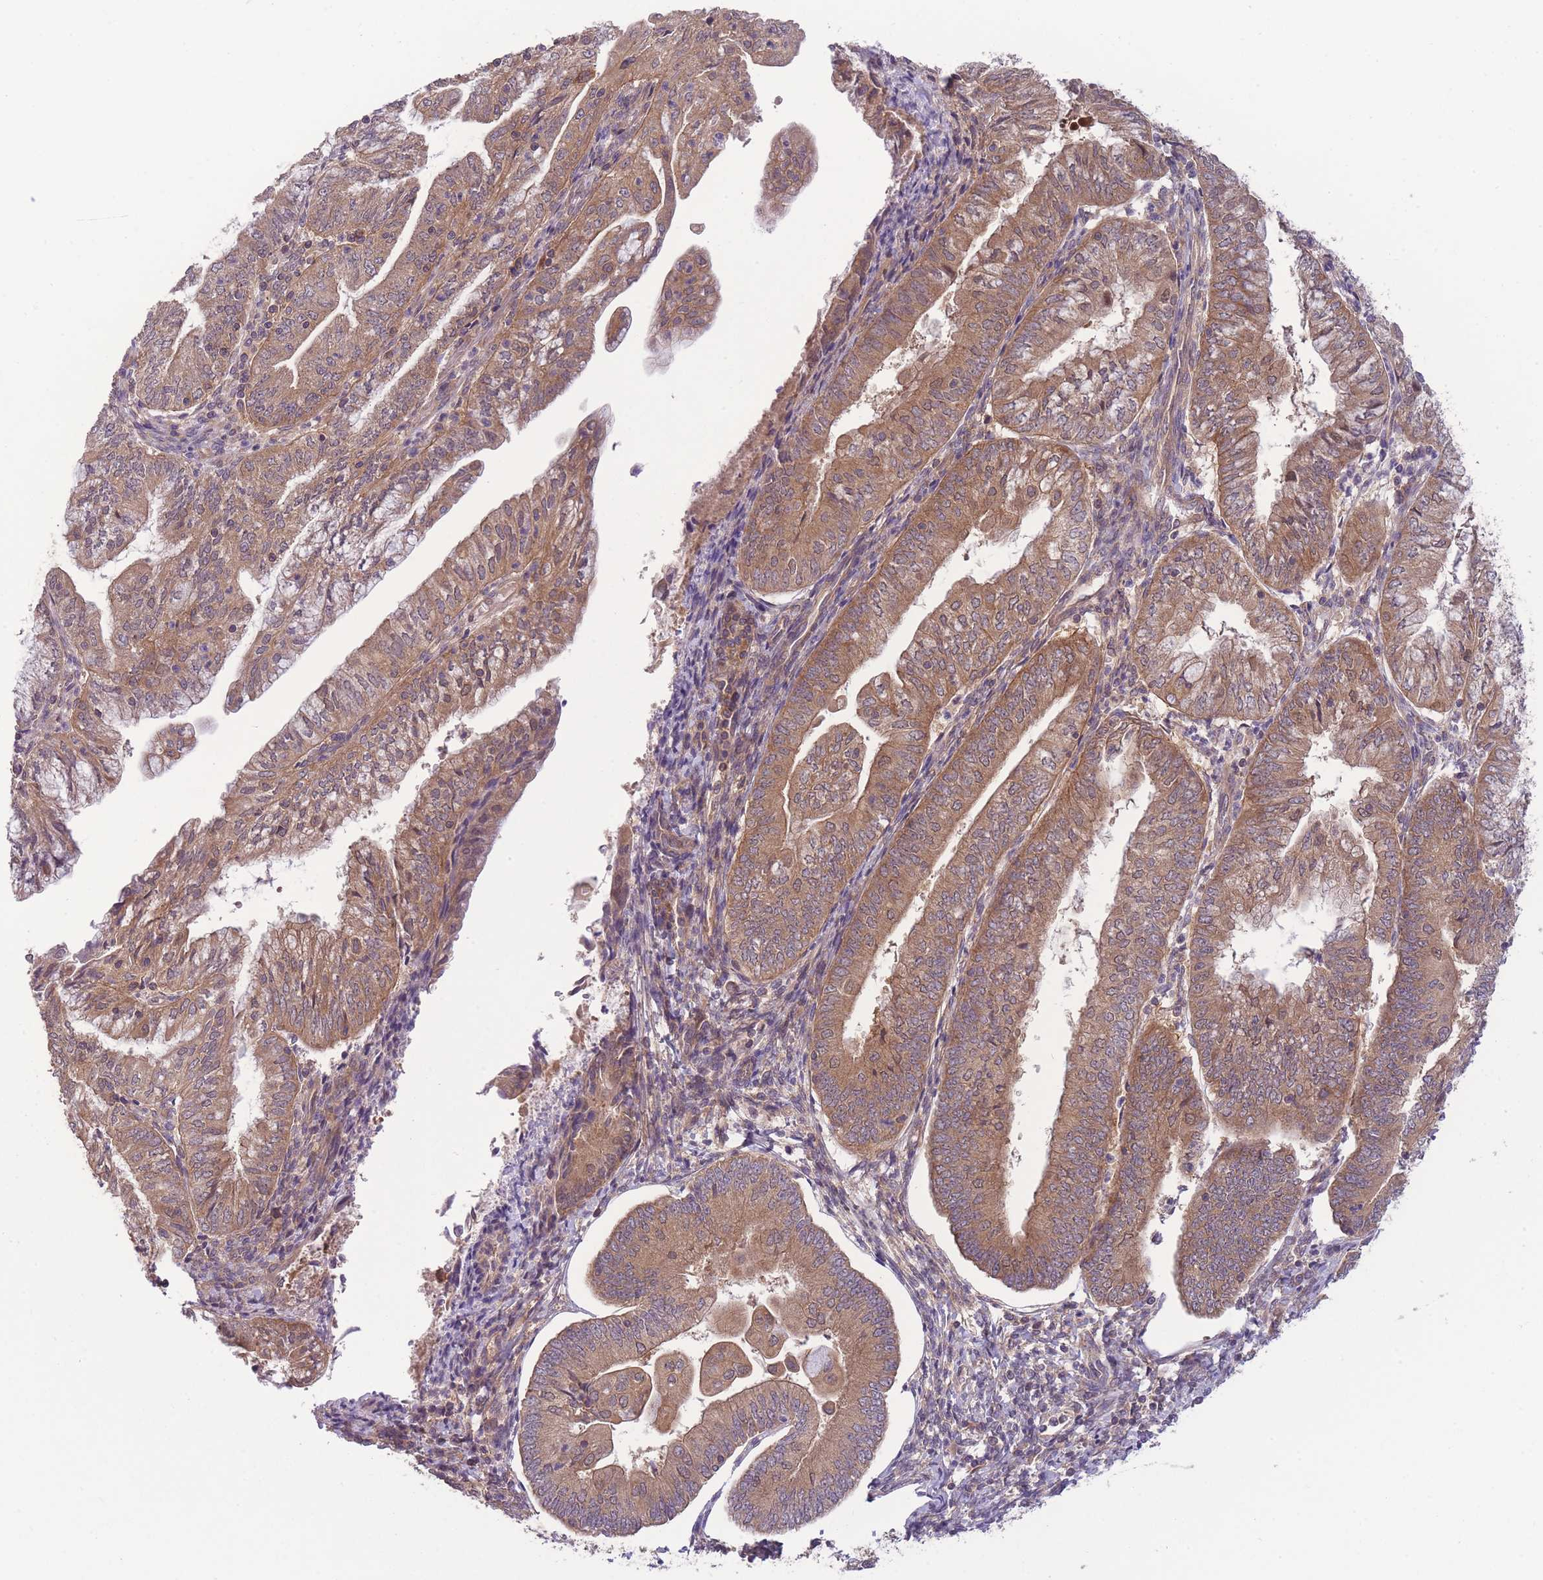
{"staining": {"intensity": "moderate", "quantity": ">75%", "location": "cytoplasmic/membranous"}, "tissue": "endometrial cancer", "cell_type": "Tumor cells", "image_type": "cancer", "snomed": [{"axis": "morphology", "description": "Adenocarcinoma, NOS"}, {"axis": "topography", "description": "Endometrium"}], "caption": "The immunohistochemical stain highlights moderate cytoplasmic/membranous expression in tumor cells of endometrial cancer tissue.", "gene": "PFDN6", "patient": {"sex": "female", "age": 55}}